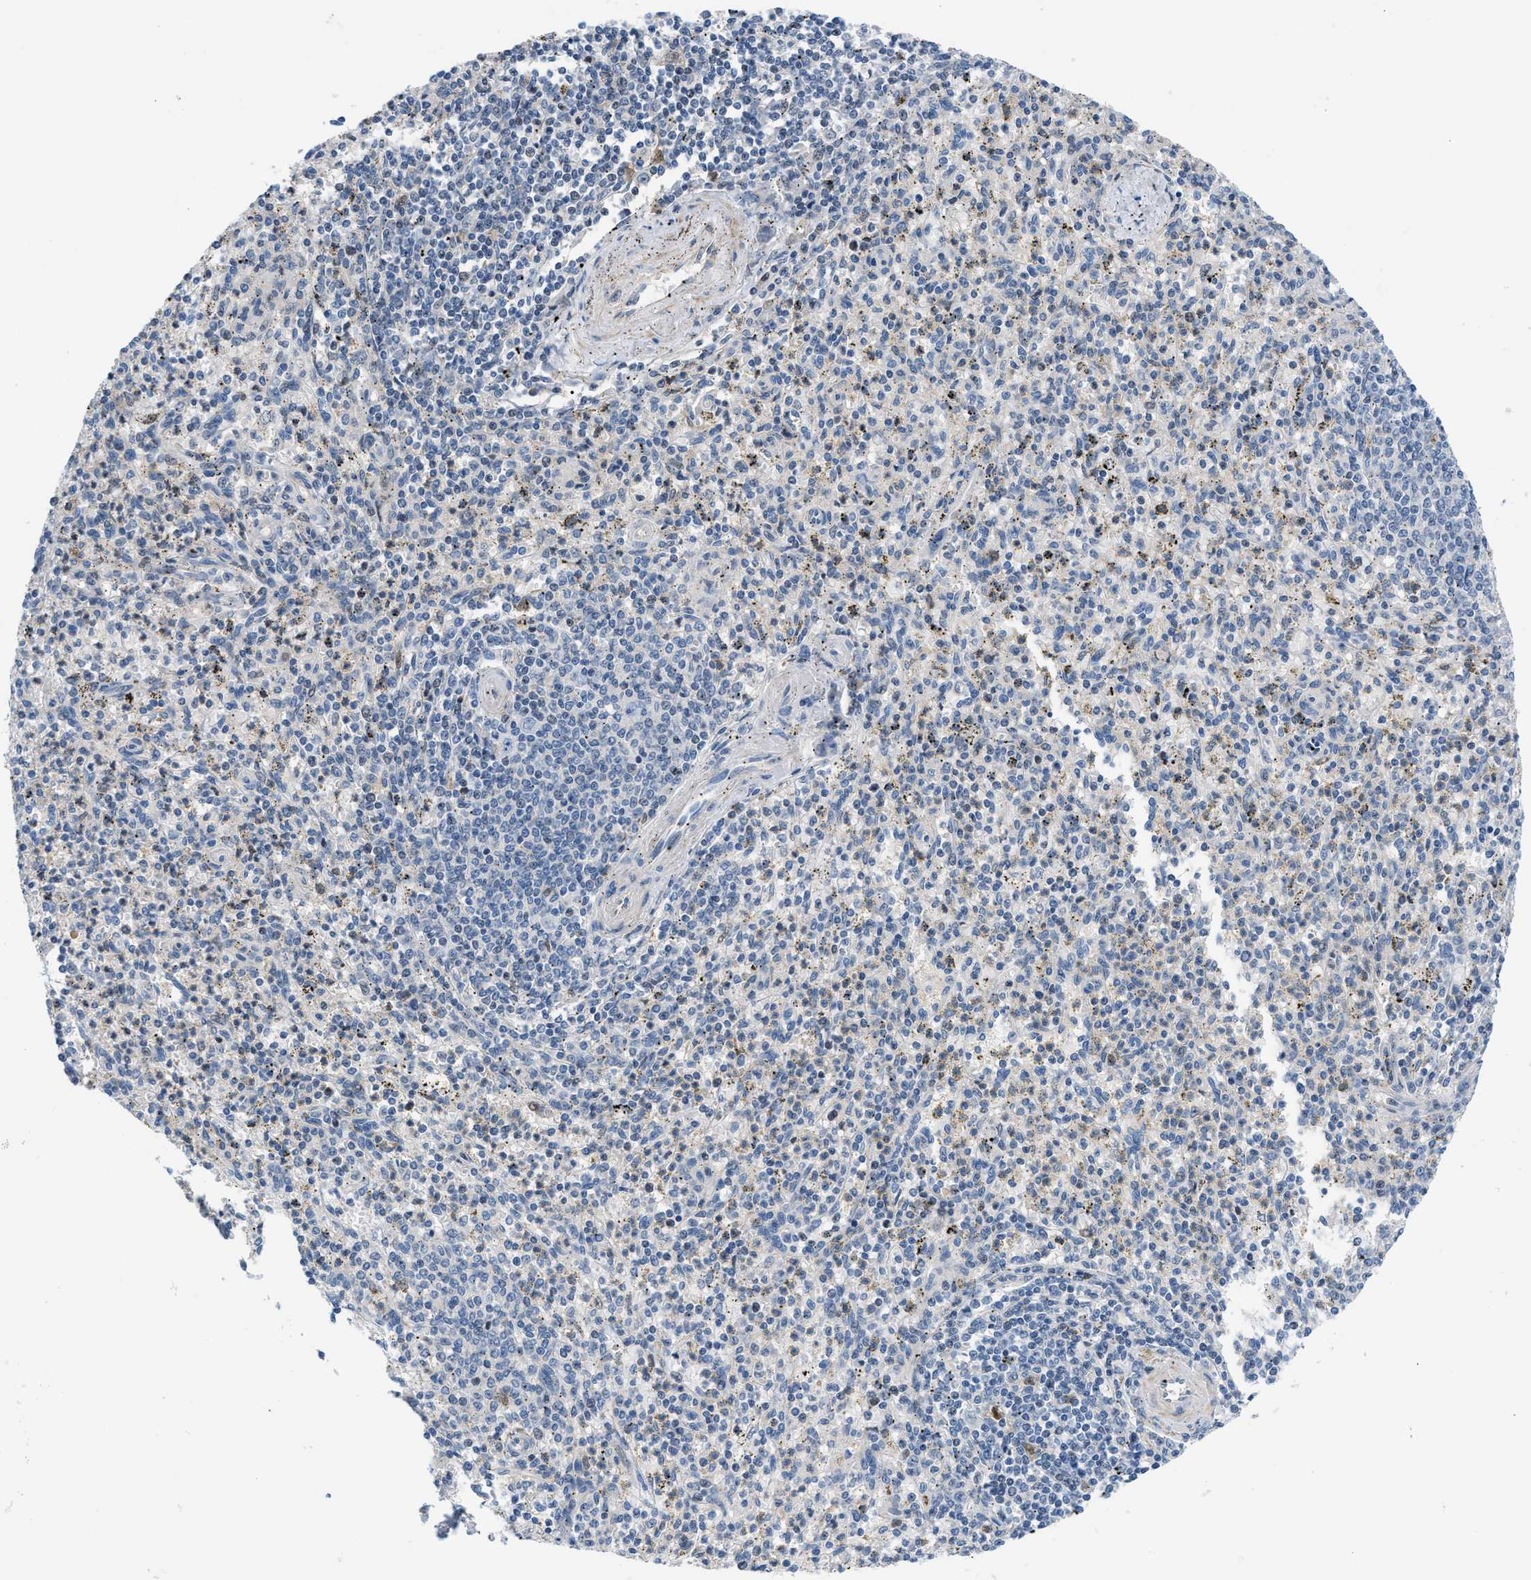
{"staining": {"intensity": "negative", "quantity": "none", "location": "none"}, "tissue": "spleen", "cell_type": "Cells in red pulp", "image_type": "normal", "snomed": [{"axis": "morphology", "description": "Normal tissue, NOS"}, {"axis": "topography", "description": "Spleen"}], "caption": "An immunohistochemistry histopathology image of unremarkable spleen is shown. There is no staining in cells in red pulp of spleen.", "gene": "FDCSP", "patient": {"sex": "male", "age": 72}}